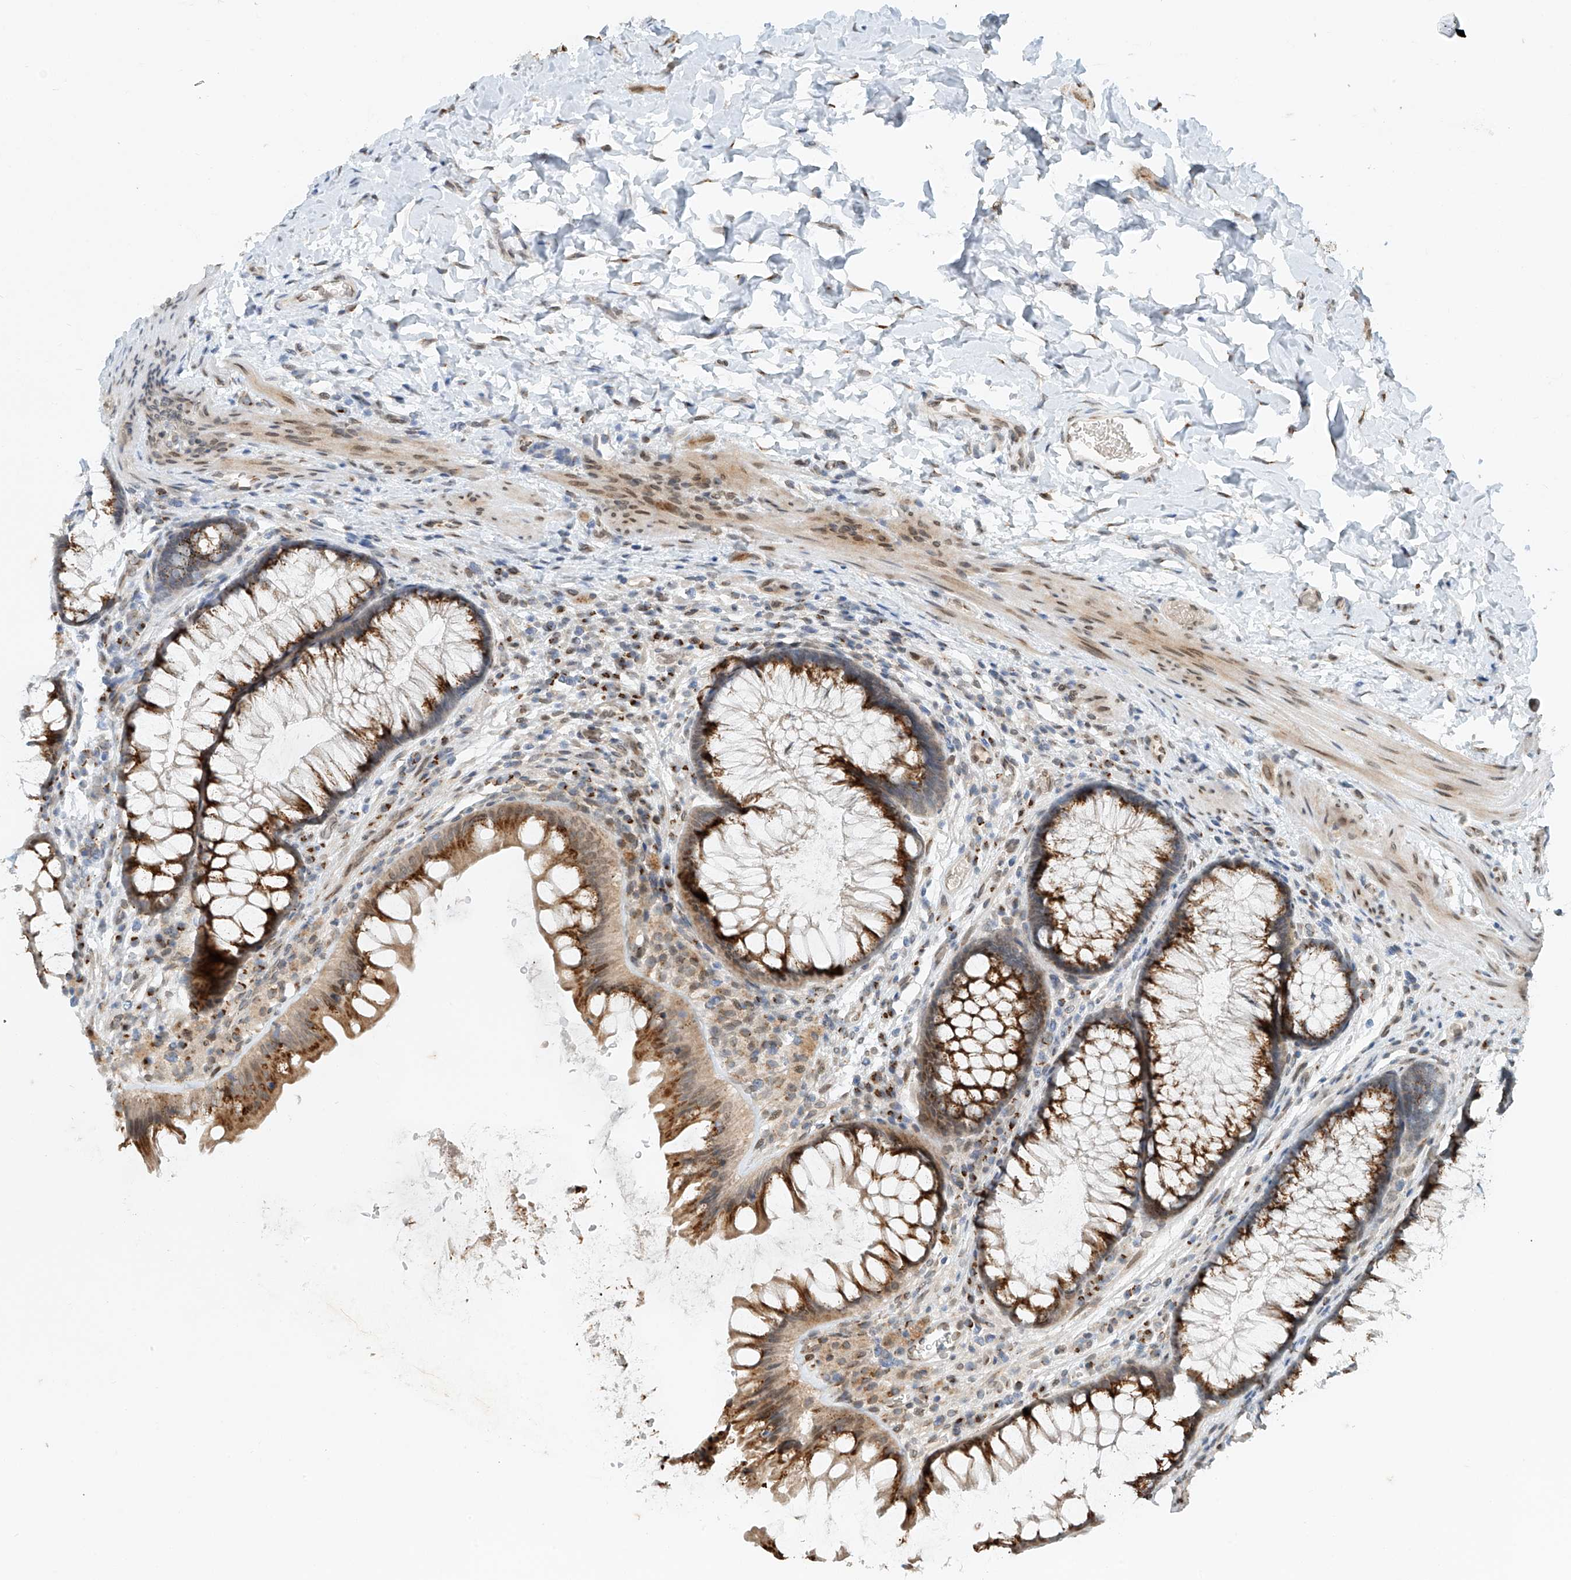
{"staining": {"intensity": "moderate", "quantity": "25%-75%", "location": "nuclear"}, "tissue": "colon", "cell_type": "Endothelial cells", "image_type": "normal", "snomed": [{"axis": "morphology", "description": "Normal tissue, NOS"}, {"axis": "topography", "description": "Colon"}], "caption": "IHC (DAB) staining of unremarkable colon reveals moderate nuclear protein expression in about 25%-75% of endothelial cells. Nuclei are stained in blue.", "gene": "STARD9", "patient": {"sex": "female", "age": 62}}